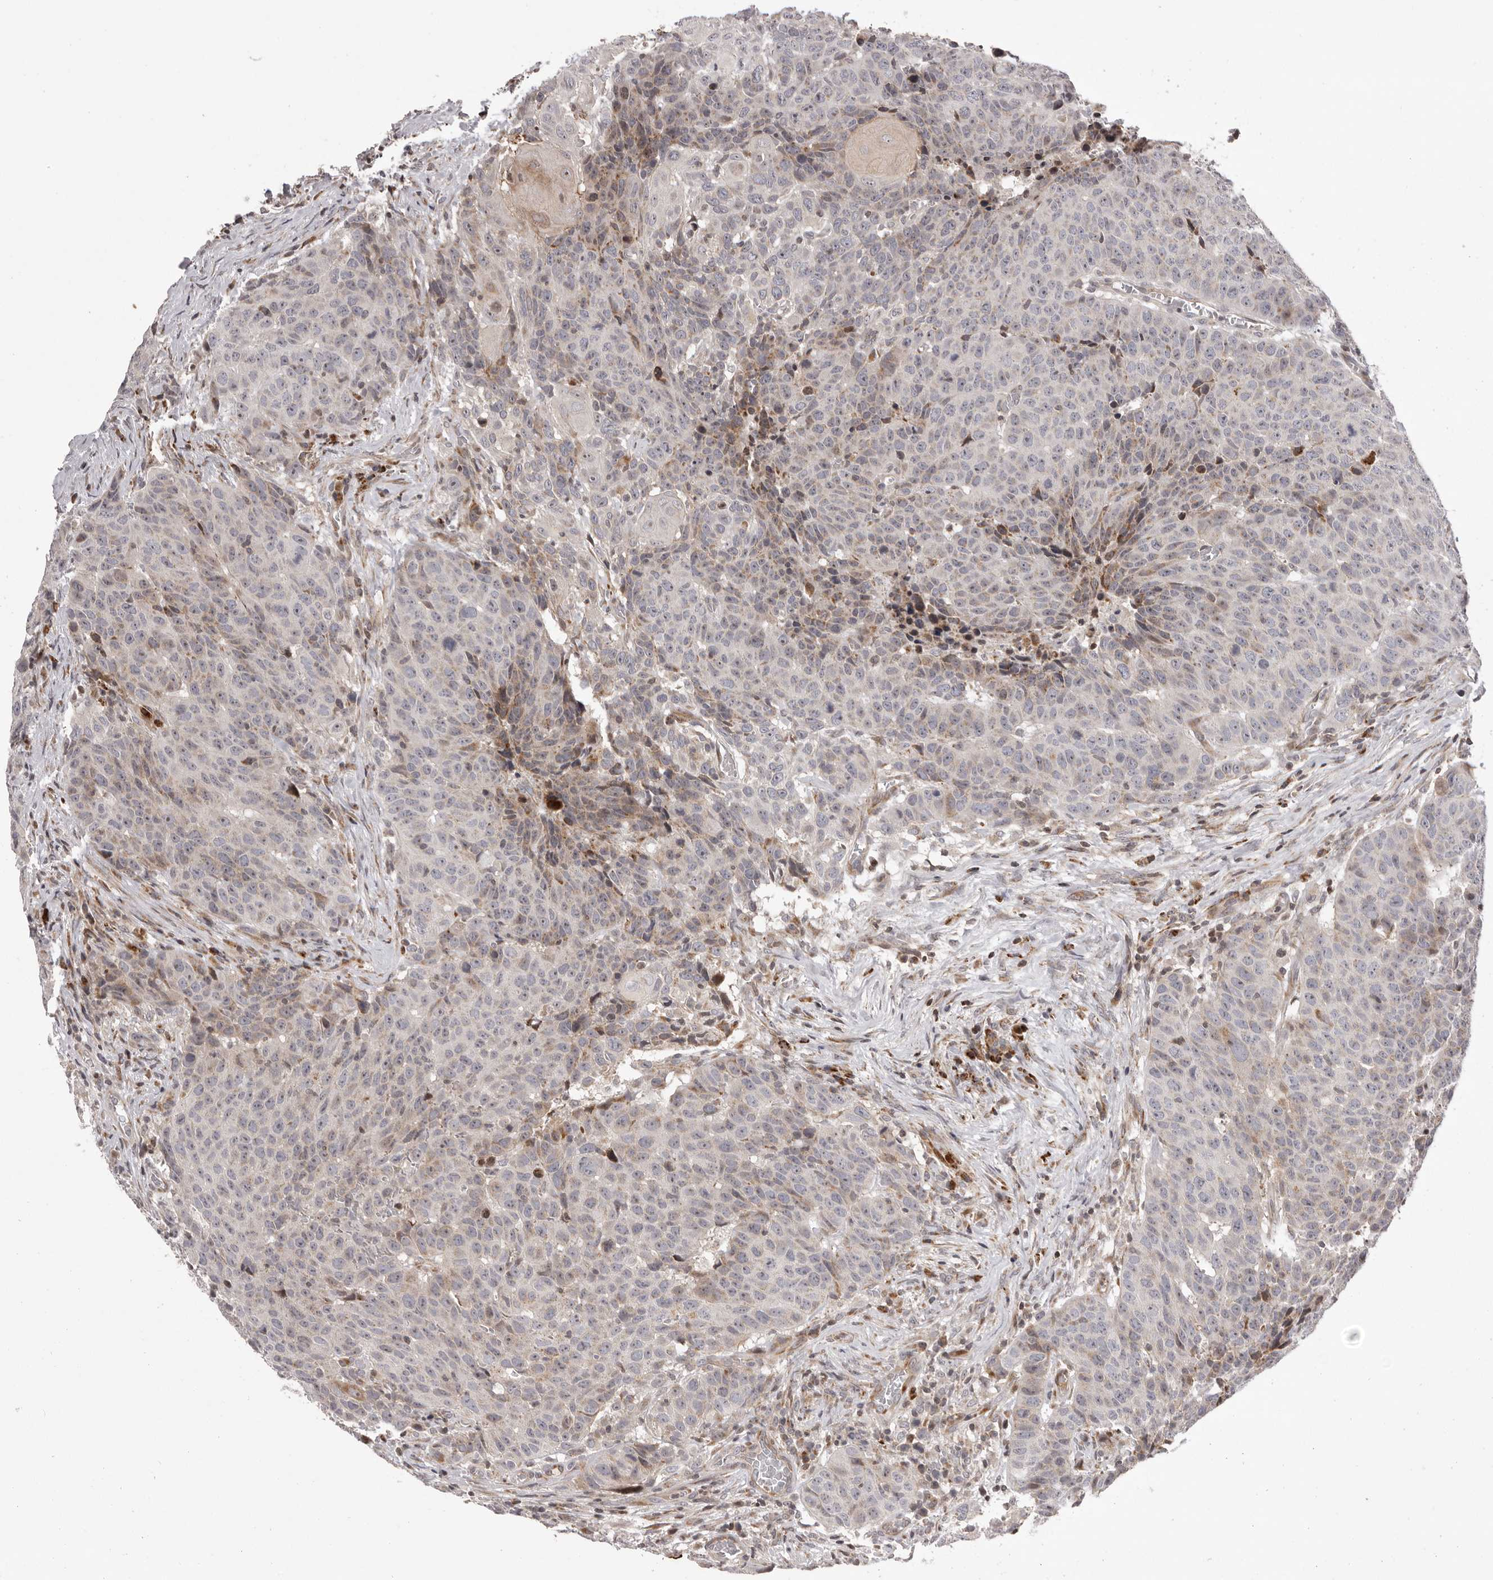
{"staining": {"intensity": "negative", "quantity": "none", "location": "none"}, "tissue": "head and neck cancer", "cell_type": "Tumor cells", "image_type": "cancer", "snomed": [{"axis": "morphology", "description": "Squamous cell carcinoma, NOS"}, {"axis": "topography", "description": "Head-Neck"}], "caption": "There is no significant positivity in tumor cells of head and neck squamous cell carcinoma.", "gene": "AZIN1", "patient": {"sex": "male", "age": 66}}